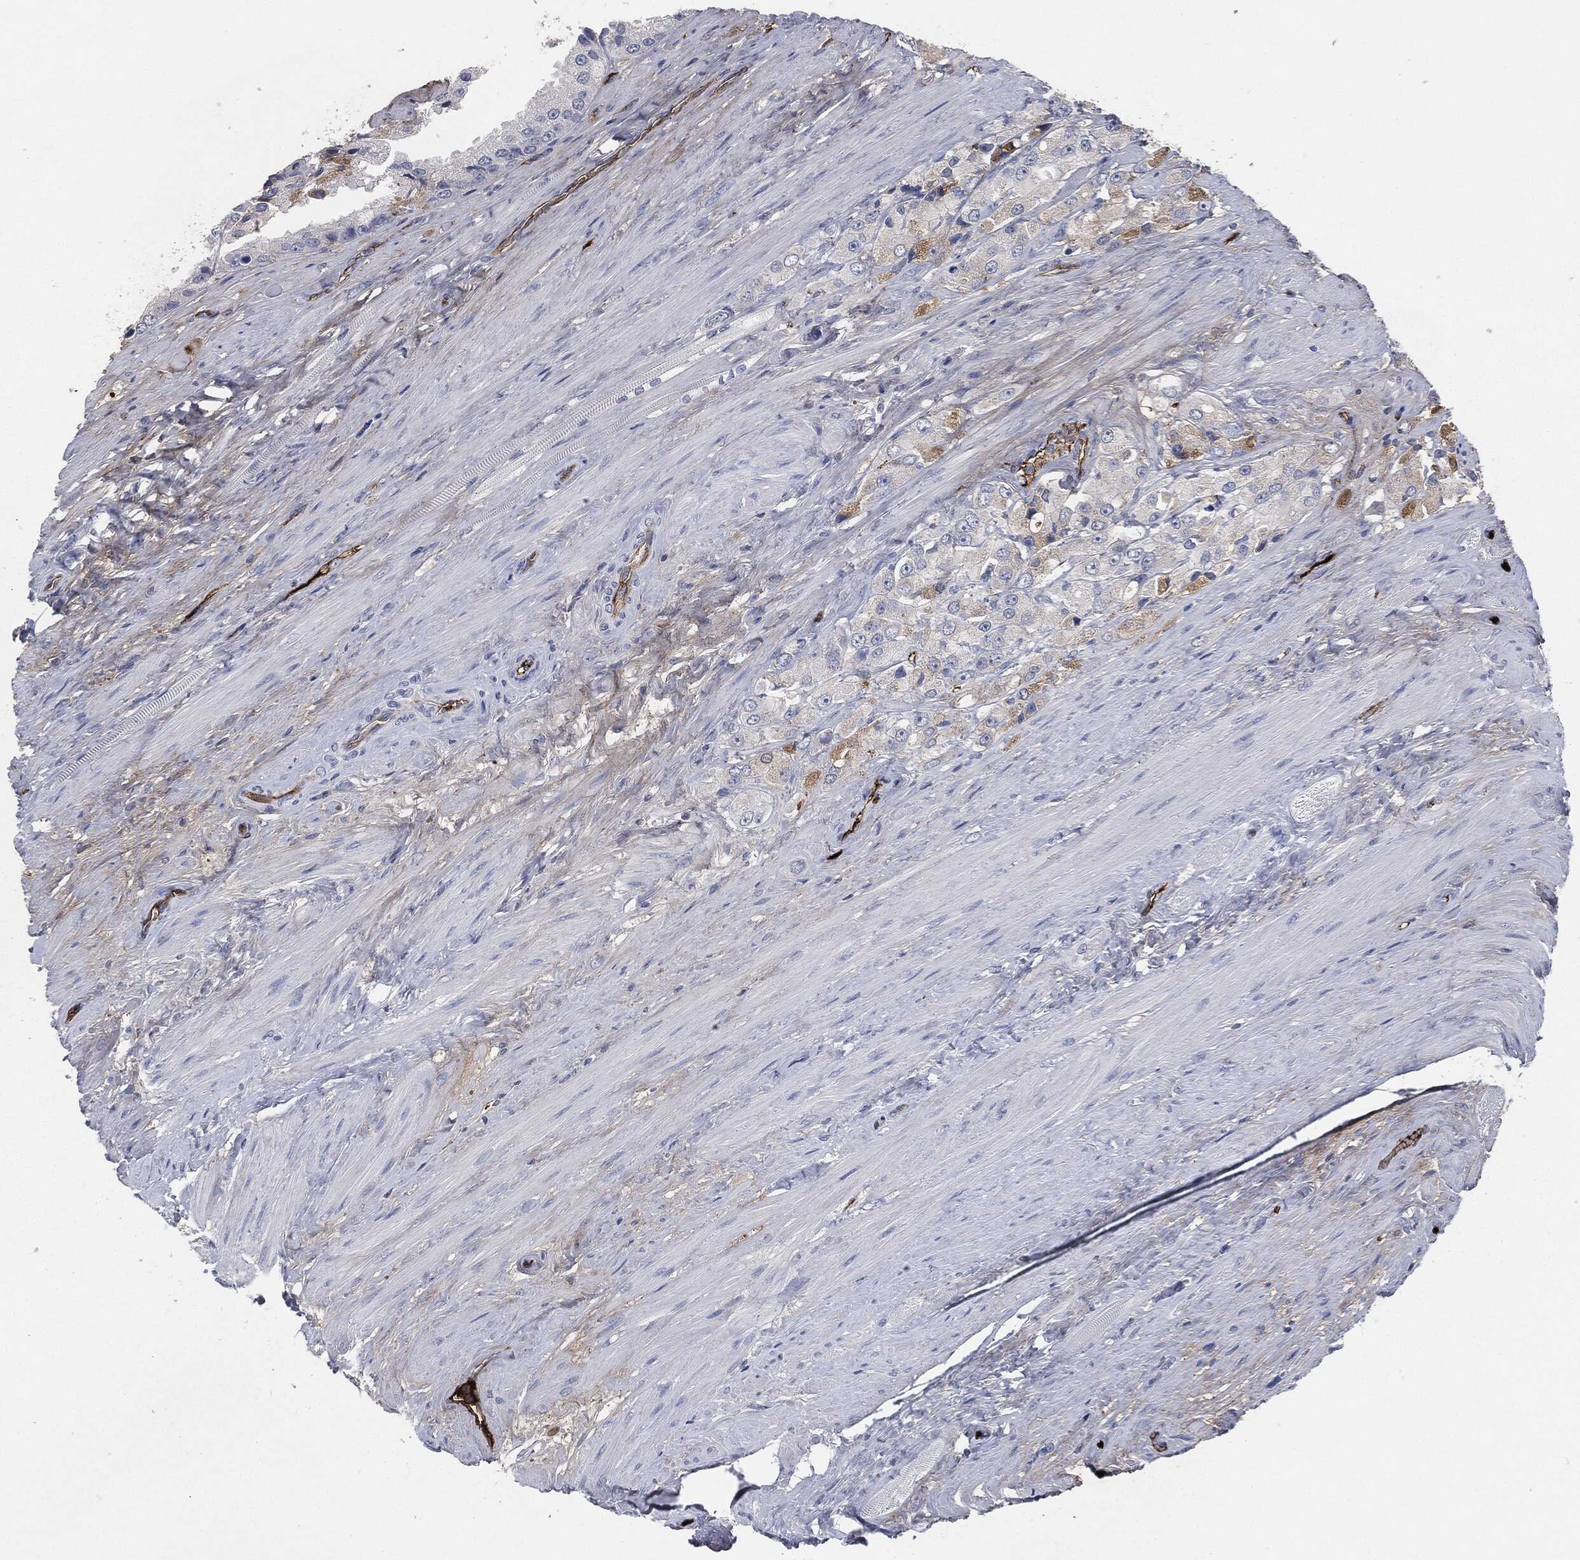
{"staining": {"intensity": "strong", "quantity": "<25%", "location": "cytoplasmic/membranous"}, "tissue": "prostate cancer", "cell_type": "Tumor cells", "image_type": "cancer", "snomed": [{"axis": "morphology", "description": "Adenocarcinoma, NOS"}, {"axis": "topography", "description": "Prostate and seminal vesicle, NOS"}, {"axis": "topography", "description": "Prostate"}], "caption": "An image of prostate adenocarcinoma stained for a protein reveals strong cytoplasmic/membranous brown staining in tumor cells. The staining is performed using DAB brown chromogen to label protein expression. The nuclei are counter-stained blue using hematoxylin.", "gene": "APOB", "patient": {"sex": "male", "age": 64}}